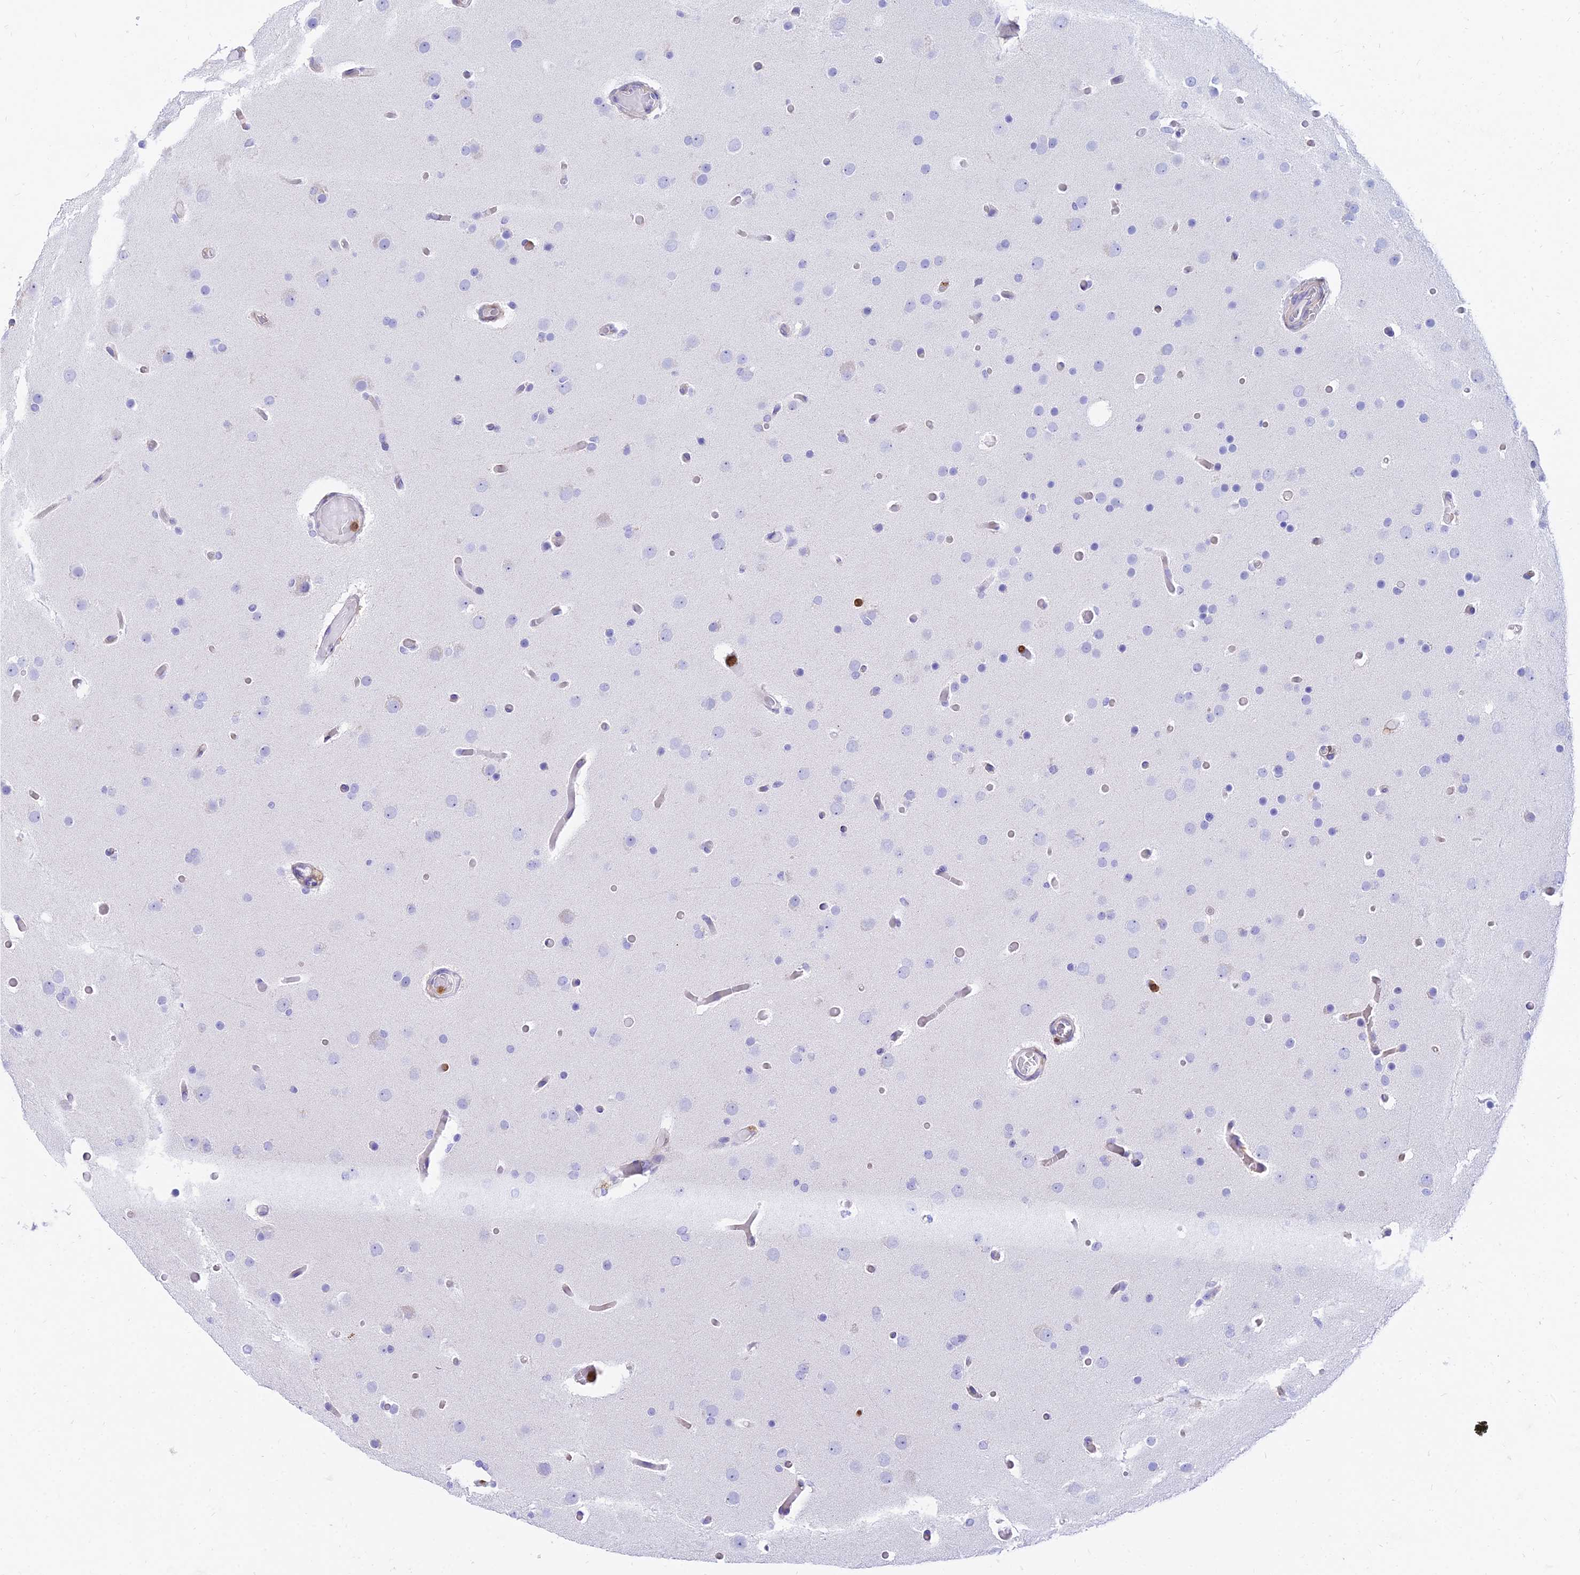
{"staining": {"intensity": "negative", "quantity": "none", "location": "none"}, "tissue": "glioma", "cell_type": "Tumor cells", "image_type": "cancer", "snomed": [{"axis": "morphology", "description": "Glioma, malignant, High grade"}, {"axis": "topography", "description": "Cerebral cortex"}], "caption": "High magnification brightfield microscopy of high-grade glioma (malignant) stained with DAB (3,3'-diaminobenzidine) (brown) and counterstained with hematoxylin (blue): tumor cells show no significant positivity.", "gene": "SREK1IP1", "patient": {"sex": "female", "age": 36}}